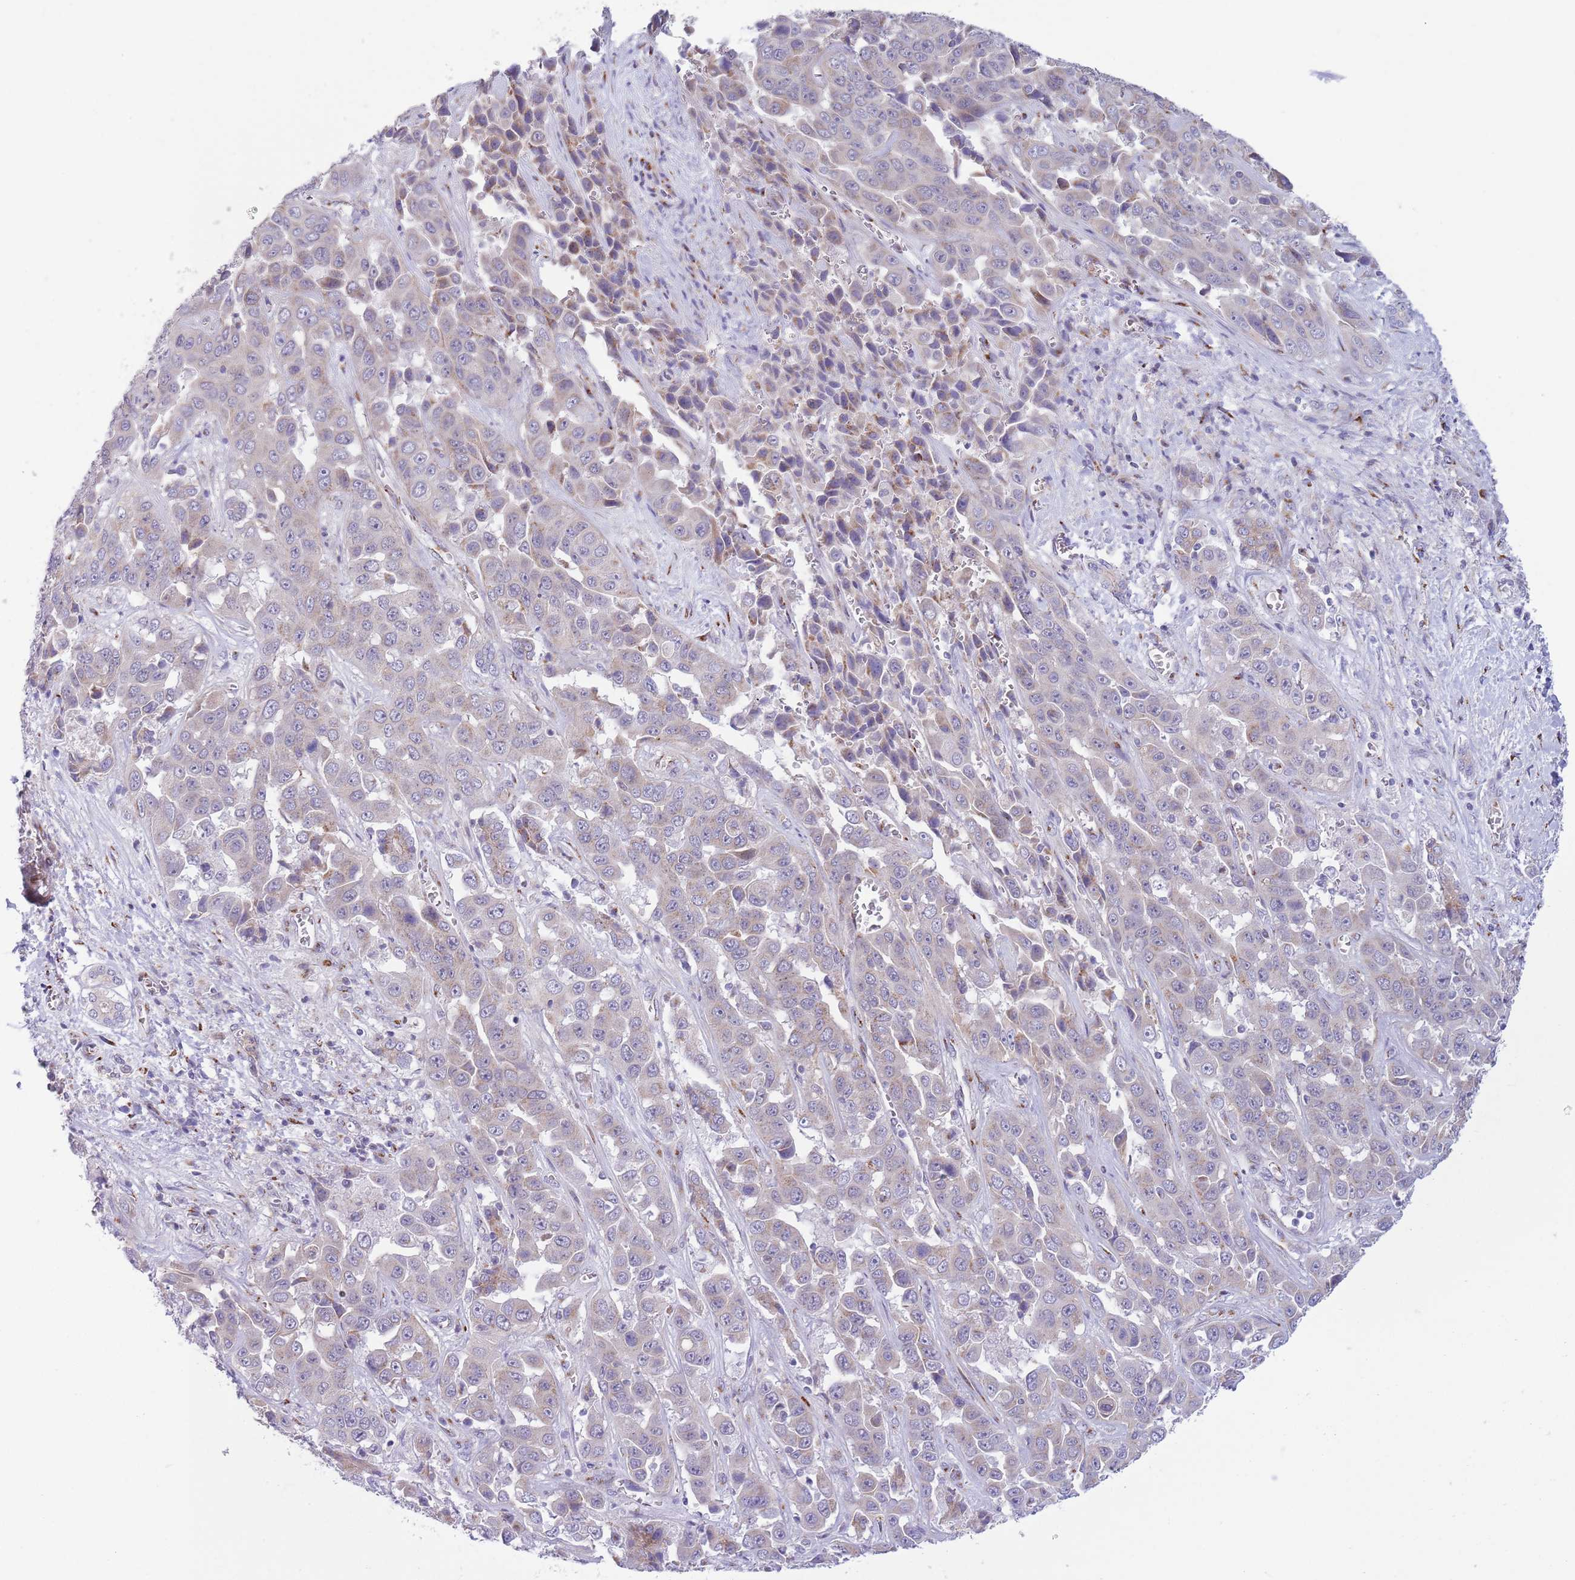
{"staining": {"intensity": "weak", "quantity": "<25%", "location": "cytoplasmic/membranous"}, "tissue": "liver cancer", "cell_type": "Tumor cells", "image_type": "cancer", "snomed": [{"axis": "morphology", "description": "Cholangiocarcinoma"}, {"axis": "topography", "description": "Liver"}], "caption": "This is an IHC photomicrograph of liver cholangiocarcinoma. There is no expression in tumor cells.", "gene": "C20orf96", "patient": {"sex": "female", "age": 52}}